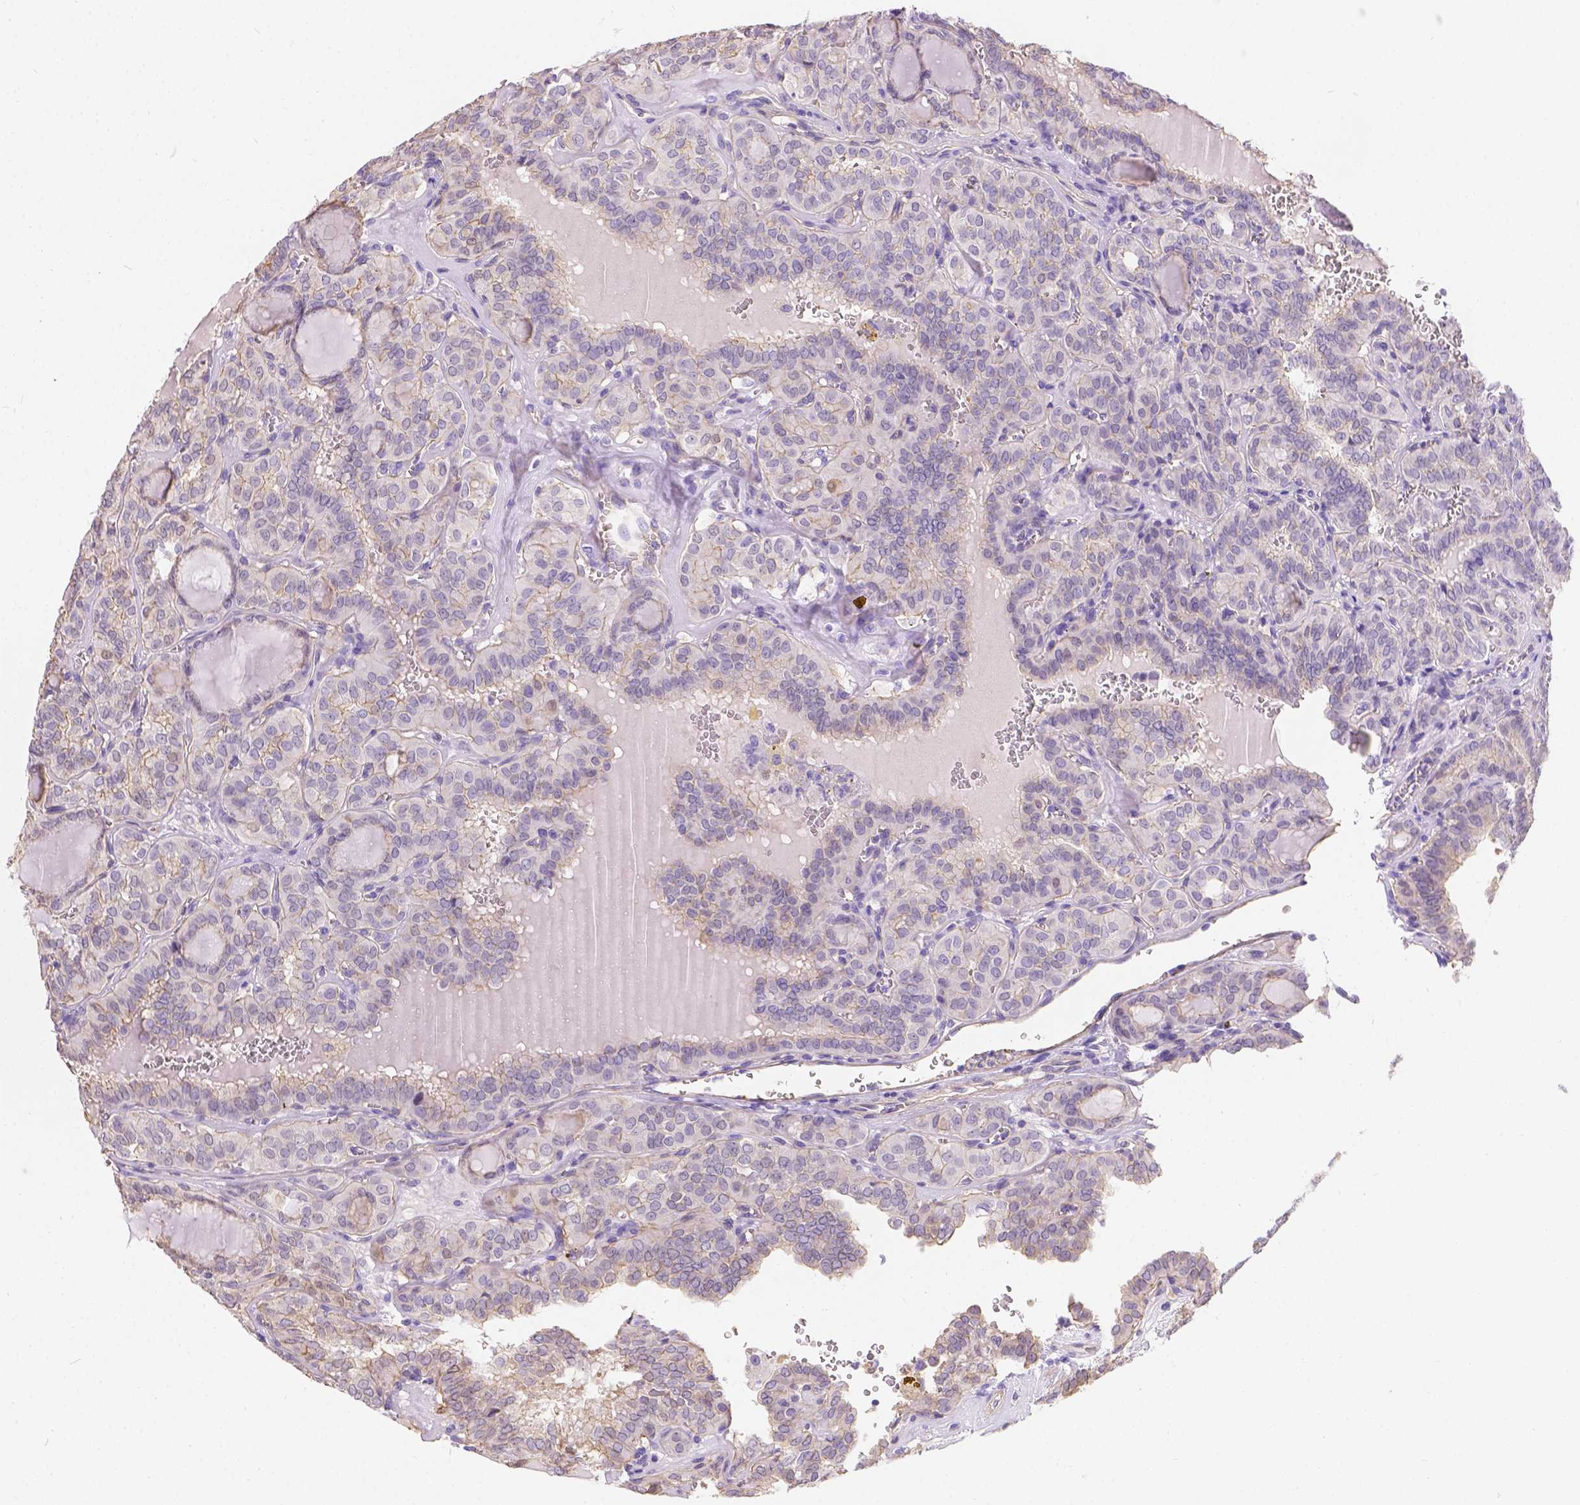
{"staining": {"intensity": "weak", "quantity": "25%-75%", "location": "cytoplasmic/membranous"}, "tissue": "thyroid cancer", "cell_type": "Tumor cells", "image_type": "cancer", "snomed": [{"axis": "morphology", "description": "Papillary adenocarcinoma, NOS"}, {"axis": "topography", "description": "Thyroid gland"}], "caption": "DAB (3,3'-diaminobenzidine) immunohistochemical staining of human thyroid cancer reveals weak cytoplasmic/membranous protein positivity in about 25%-75% of tumor cells.", "gene": "PHF7", "patient": {"sex": "female", "age": 41}}